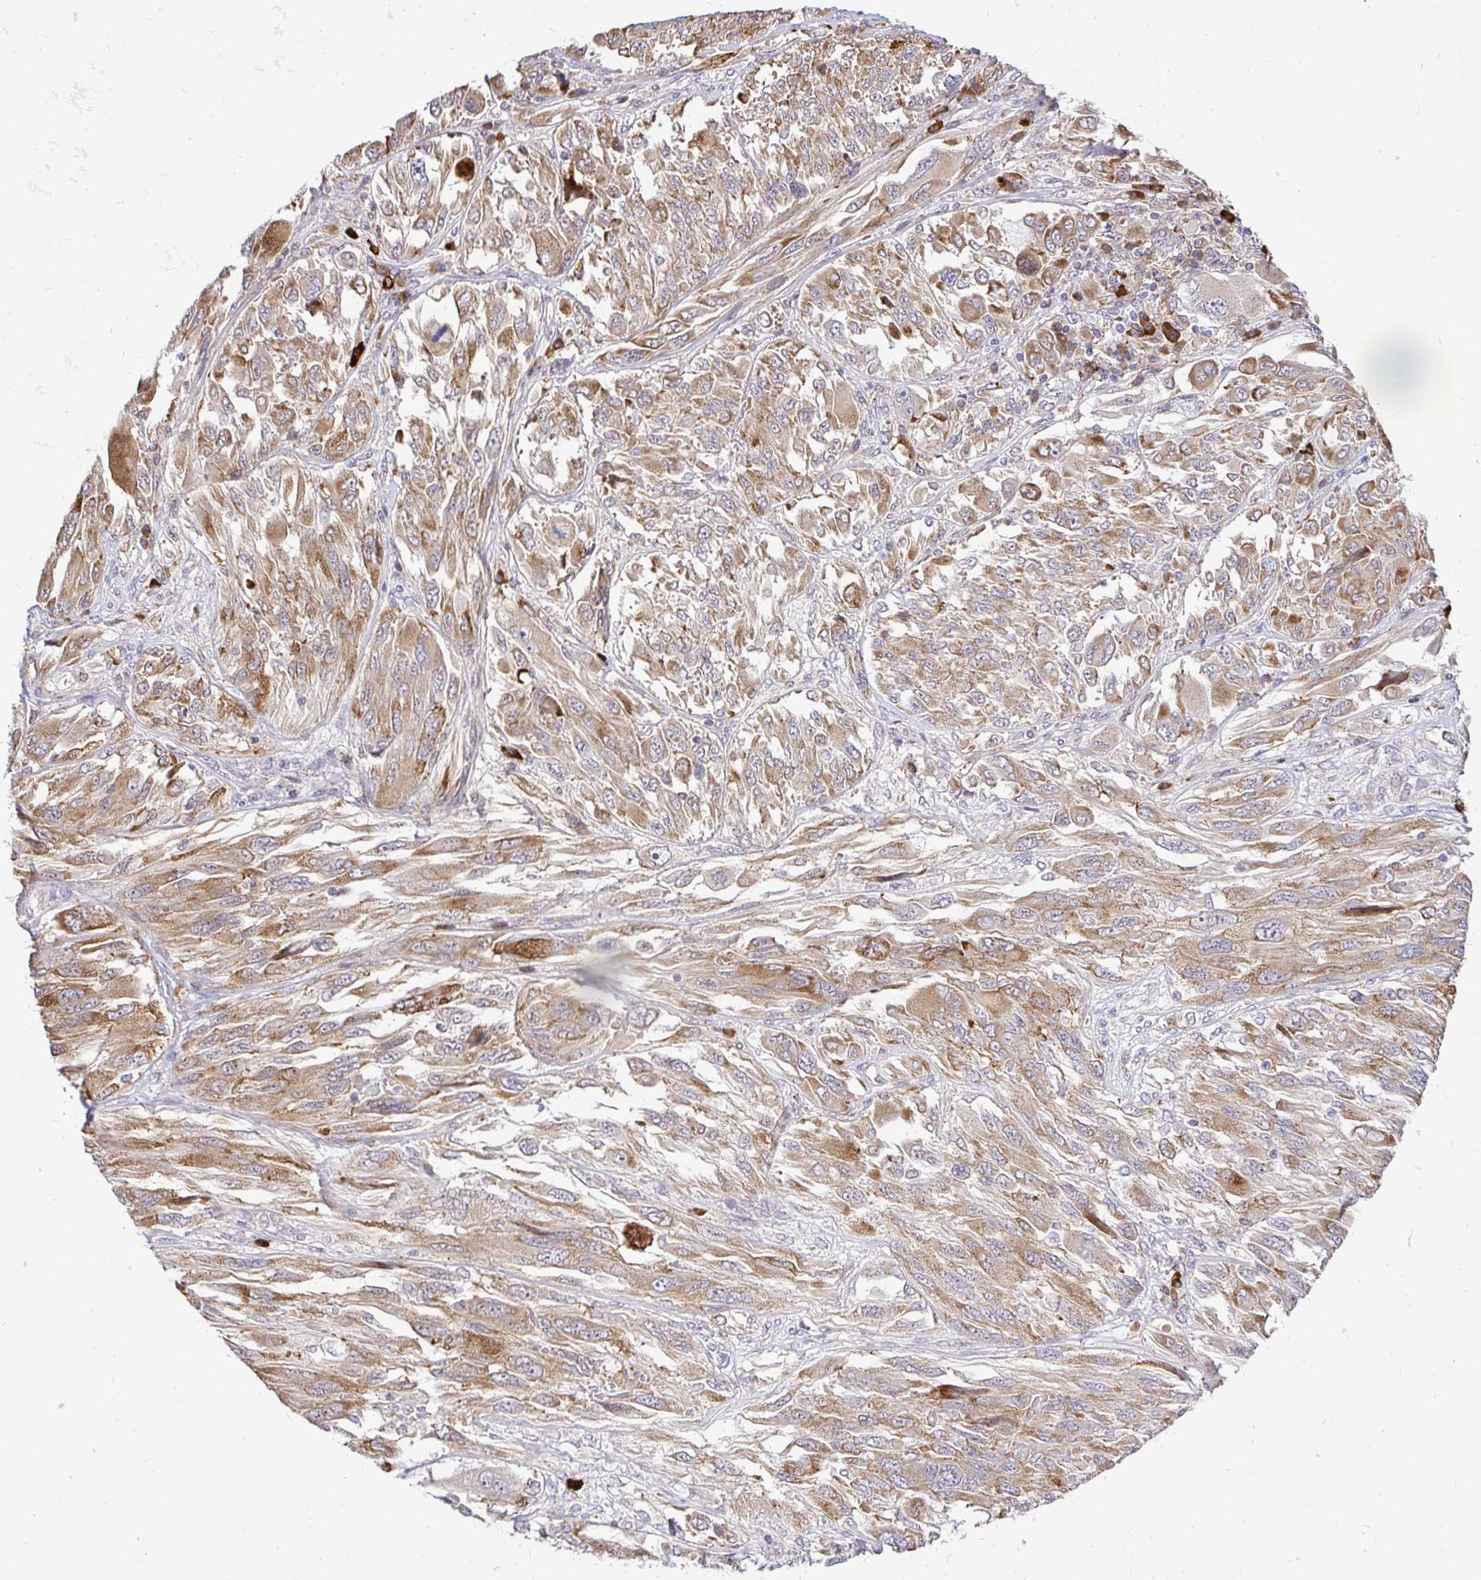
{"staining": {"intensity": "moderate", "quantity": ">75%", "location": "cytoplasmic/membranous"}, "tissue": "melanoma", "cell_type": "Tumor cells", "image_type": "cancer", "snomed": [{"axis": "morphology", "description": "Malignant melanoma, NOS"}, {"axis": "topography", "description": "Skin"}], "caption": "High-power microscopy captured an immunohistochemistry image of malignant melanoma, revealing moderate cytoplasmic/membranous positivity in approximately >75% of tumor cells. The staining was performed using DAB (3,3'-diaminobenzidine) to visualize the protein expression in brown, while the nuclei were stained in blue with hematoxylin (Magnification: 20x).", "gene": "NAALAD2", "patient": {"sex": "female", "age": 91}}